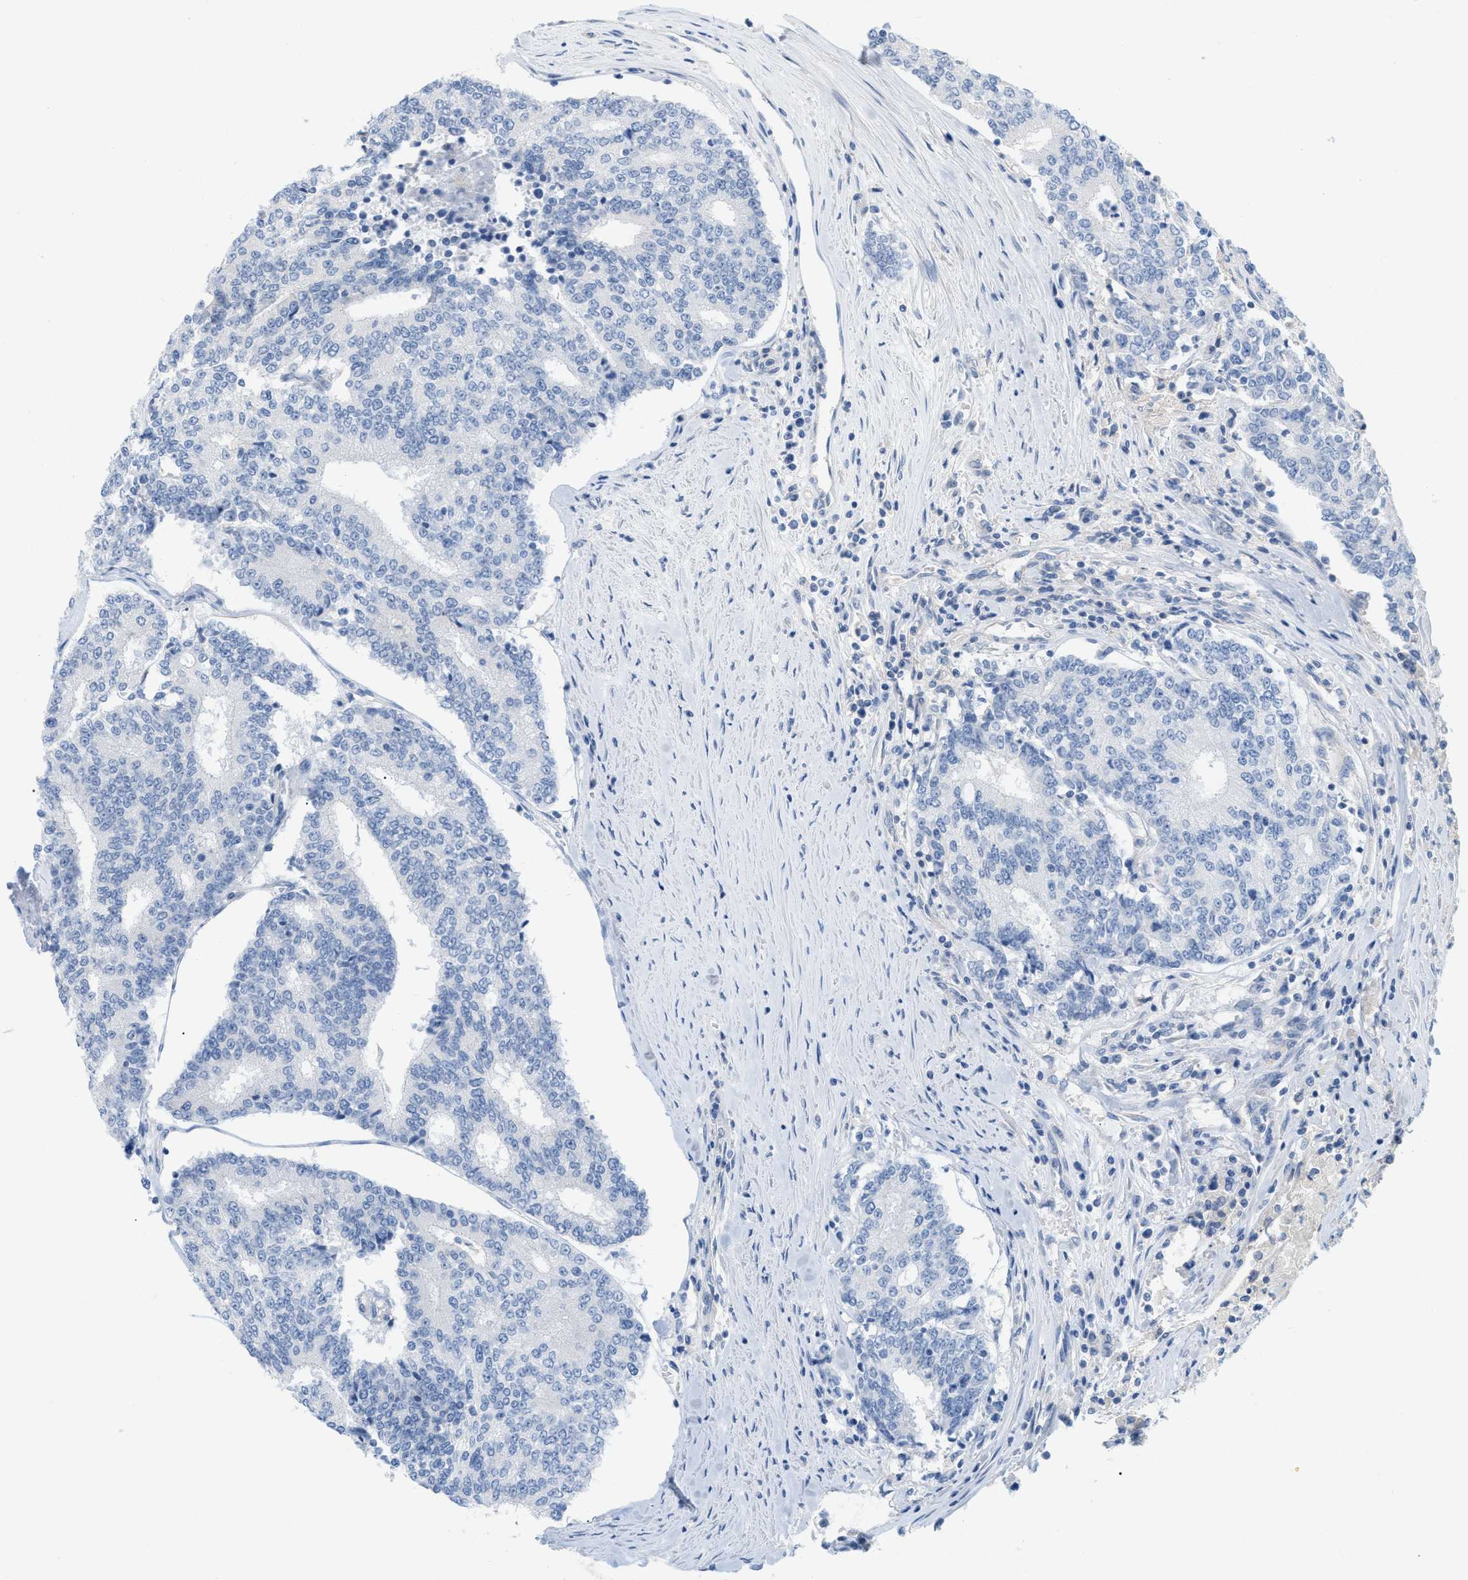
{"staining": {"intensity": "negative", "quantity": "none", "location": "none"}, "tissue": "prostate cancer", "cell_type": "Tumor cells", "image_type": "cancer", "snomed": [{"axis": "morphology", "description": "Normal tissue, NOS"}, {"axis": "morphology", "description": "Adenocarcinoma, High grade"}, {"axis": "topography", "description": "Prostate"}, {"axis": "topography", "description": "Seminal veicle"}], "caption": "An IHC micrograph of high-grade adenocarcinoma (prostate) is shown. There is no staining in tumor cells of high-grade adenocarcinoma (prostate).", "gene": "PAPPA", "patient": {"sex": "male", "age": 55}}